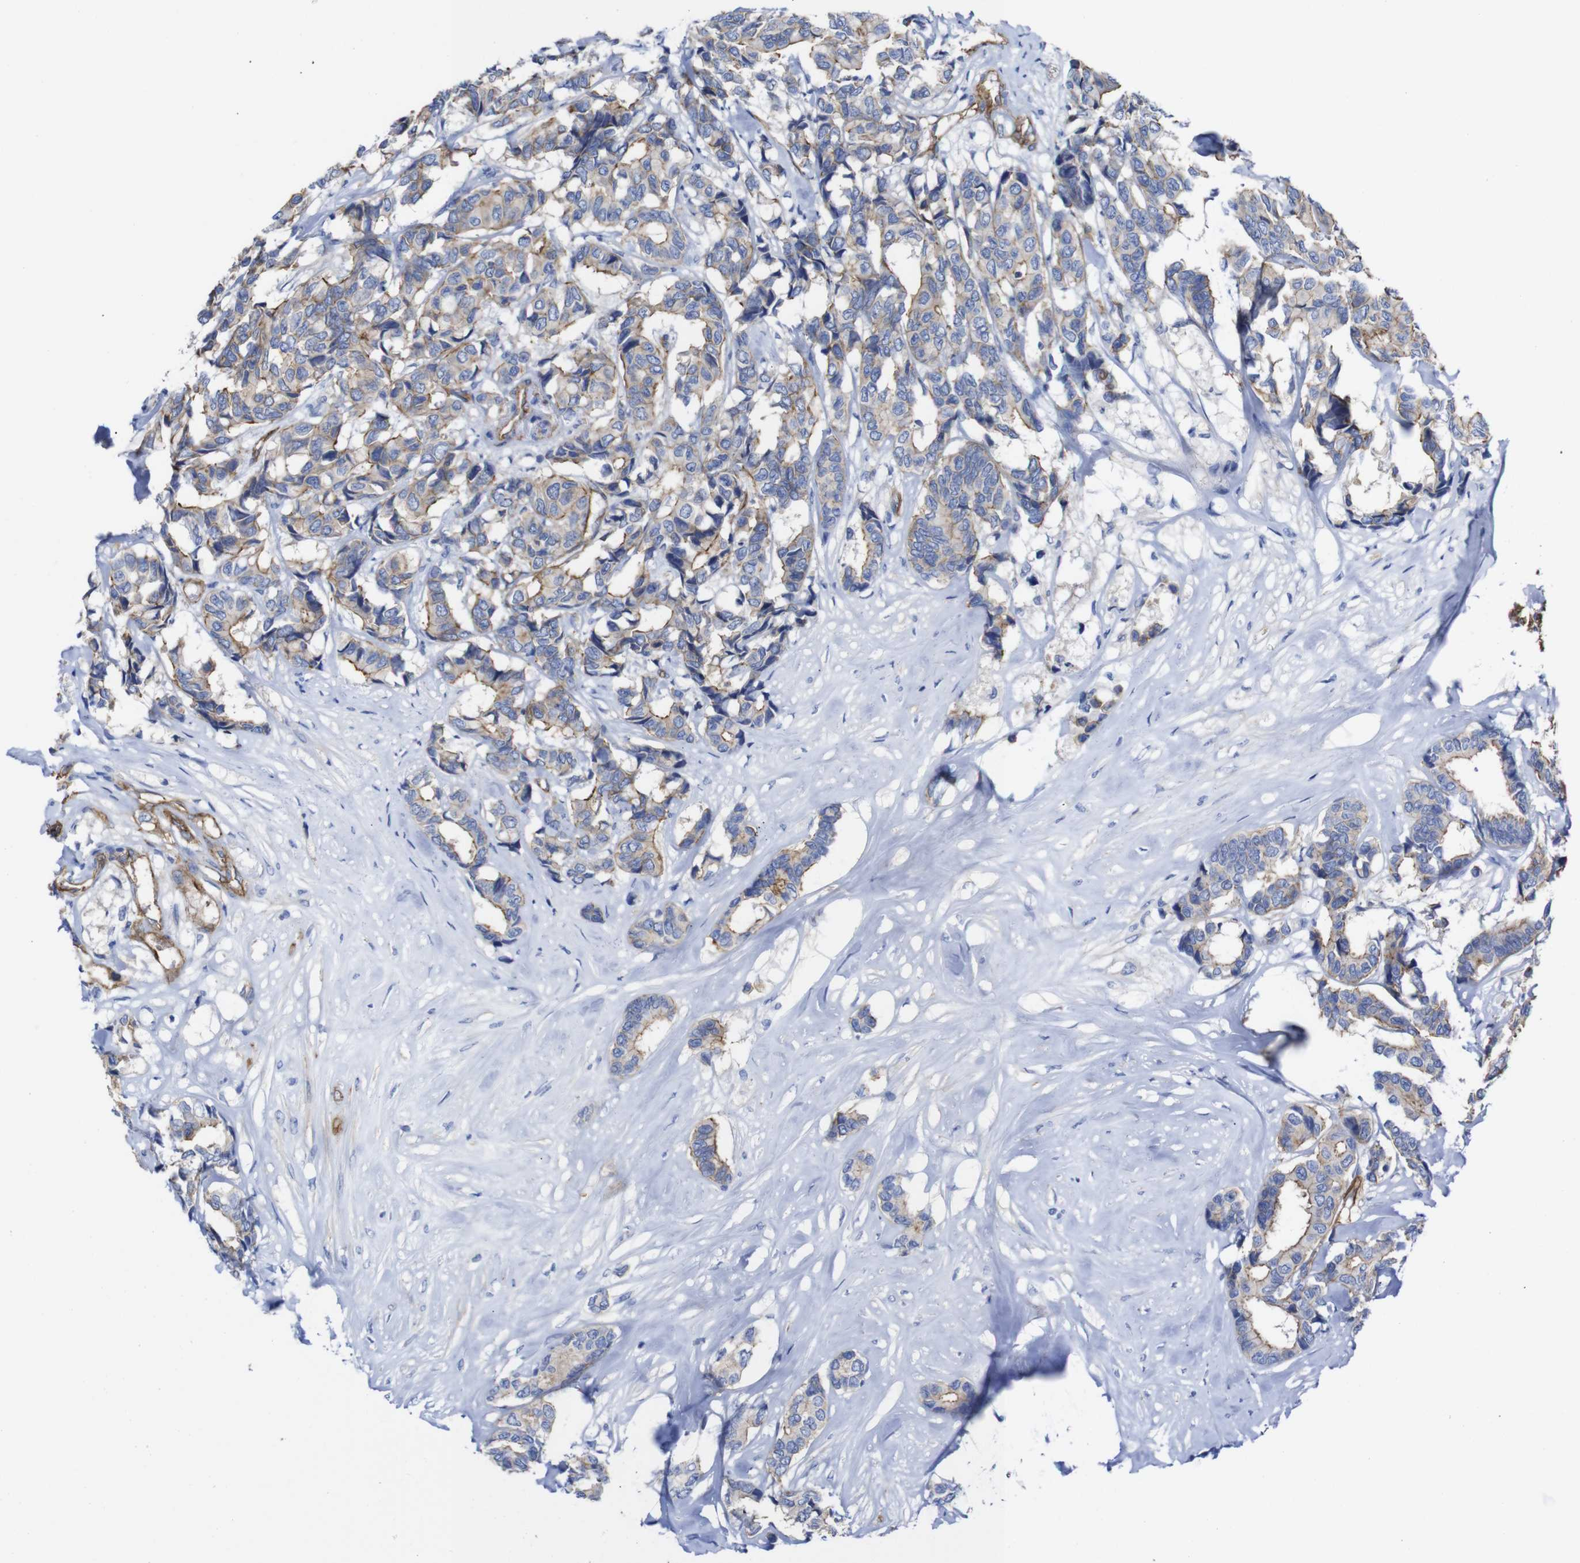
{"staining": {"intensity": "moderate", "quantity": ">75%", "location": "cytoplasmic/membranous"}, "tissue": "breast cancer", "cell_type": "Tumor cells", "image_type": "cancer", "snomed": [{"axis": "morphology", "description": "Duct carcinoma"}, {"axis": "topography", "description": "Breast"}], "caption": "IHC histopathology image of human breast infiltrating ductal carcinoma stained for a protein (brown), which displays medium levels of moderate cytoplasmic/membranous expression in about >75% of tumor cells.", "gene": "SPTBN1", "patient": {"sex": "female", "age": 87}}